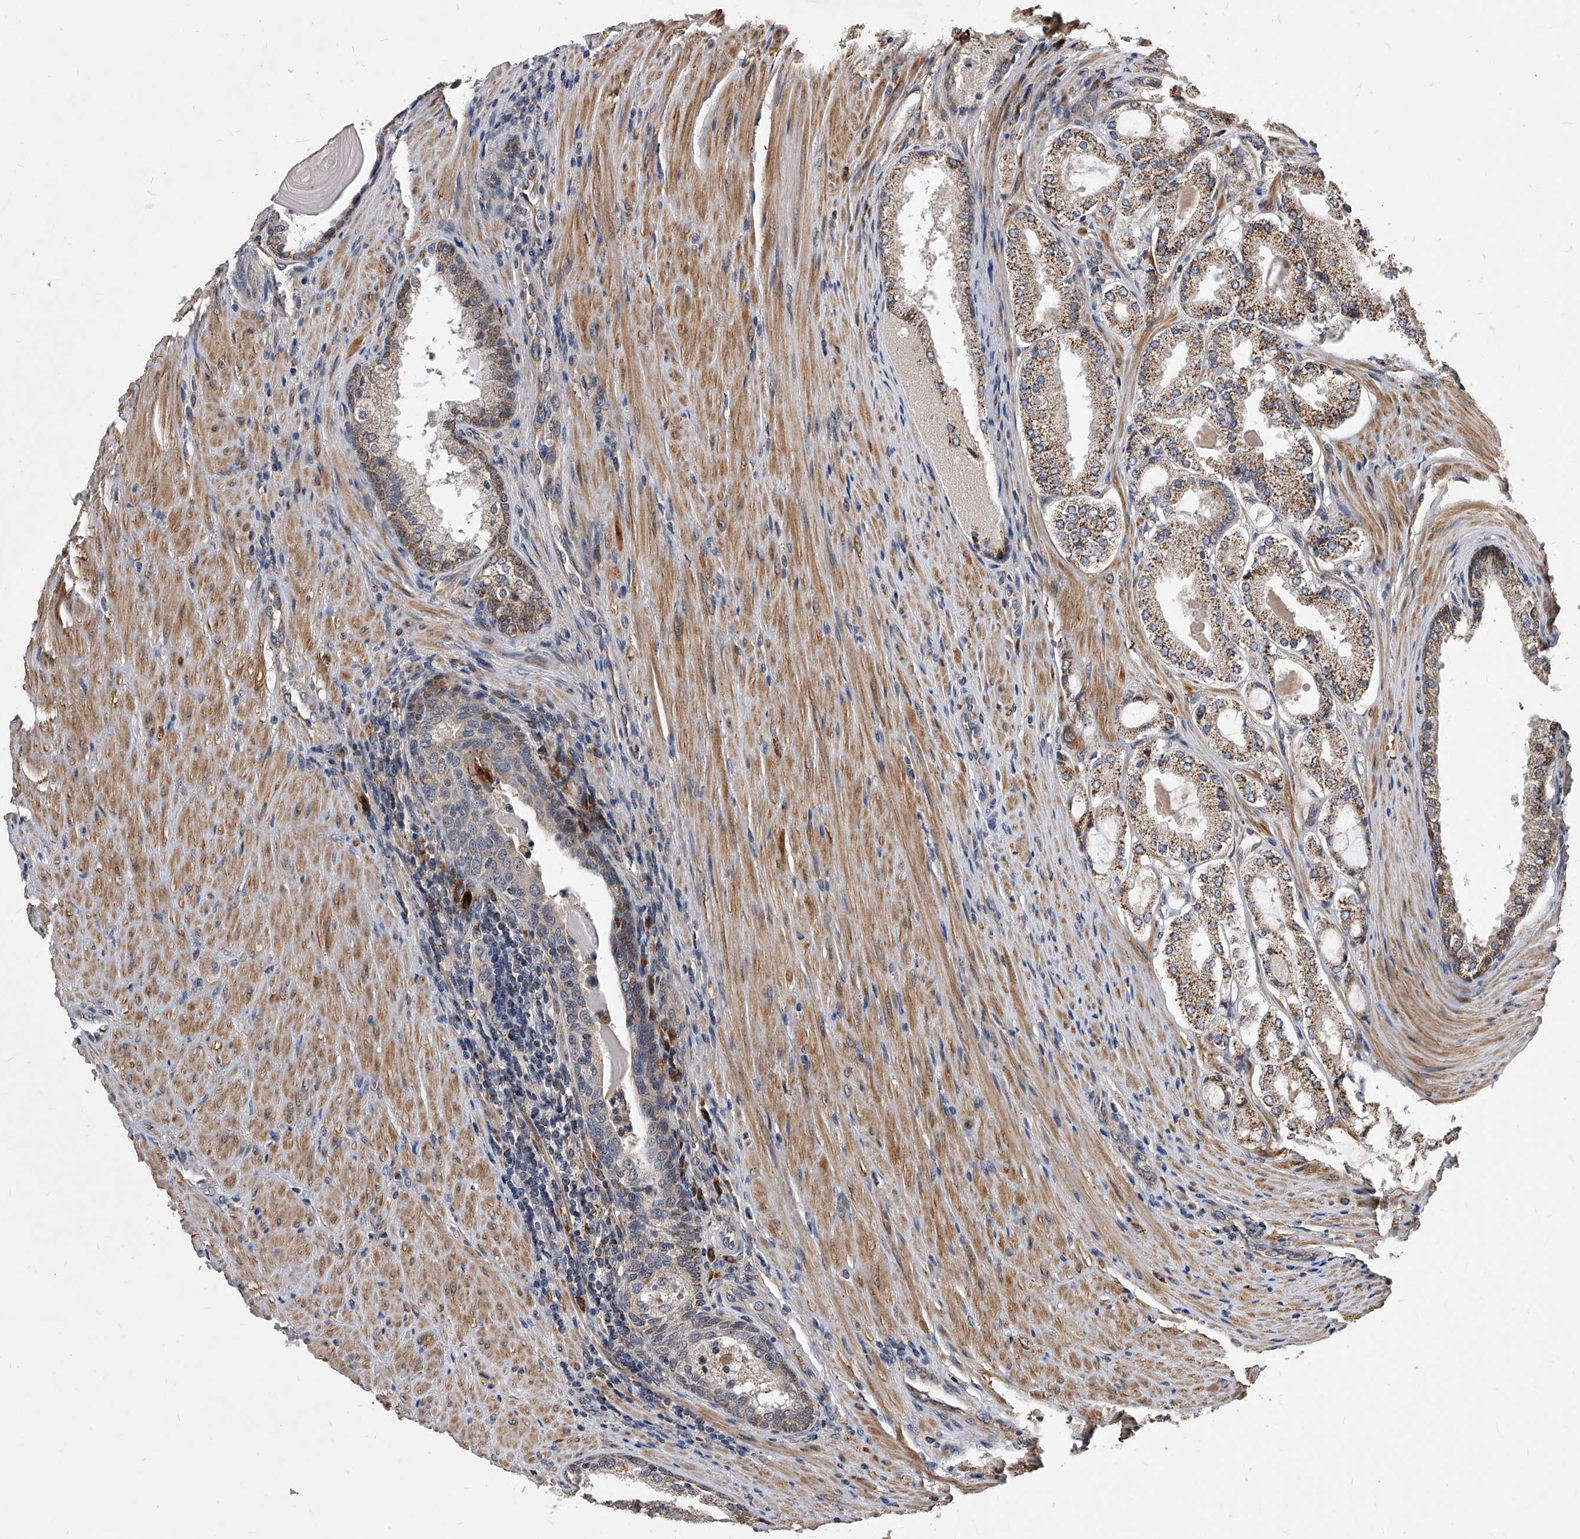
{"staining": {"intensity": "moderate", "quantity": ">75%", "location": "cytoplasmic/membranous"}, "tissue": "prostate cancer", "cell_type": "Tumor cells", "image_type": "cancer", "snomed": [{"axis": "morphology", "description": "Adenocarcinoma, High grade"}, {"axis": "topography", "description": "Prostate"}], "caption": "The histopathology image demonstrates staining of prostate cancer, revealing moderate cytoplasmic/membranous protein staining (brown color) within tumor cells.", "gene": "SOBP", "patient": {"sex": "male", "age": 60}}